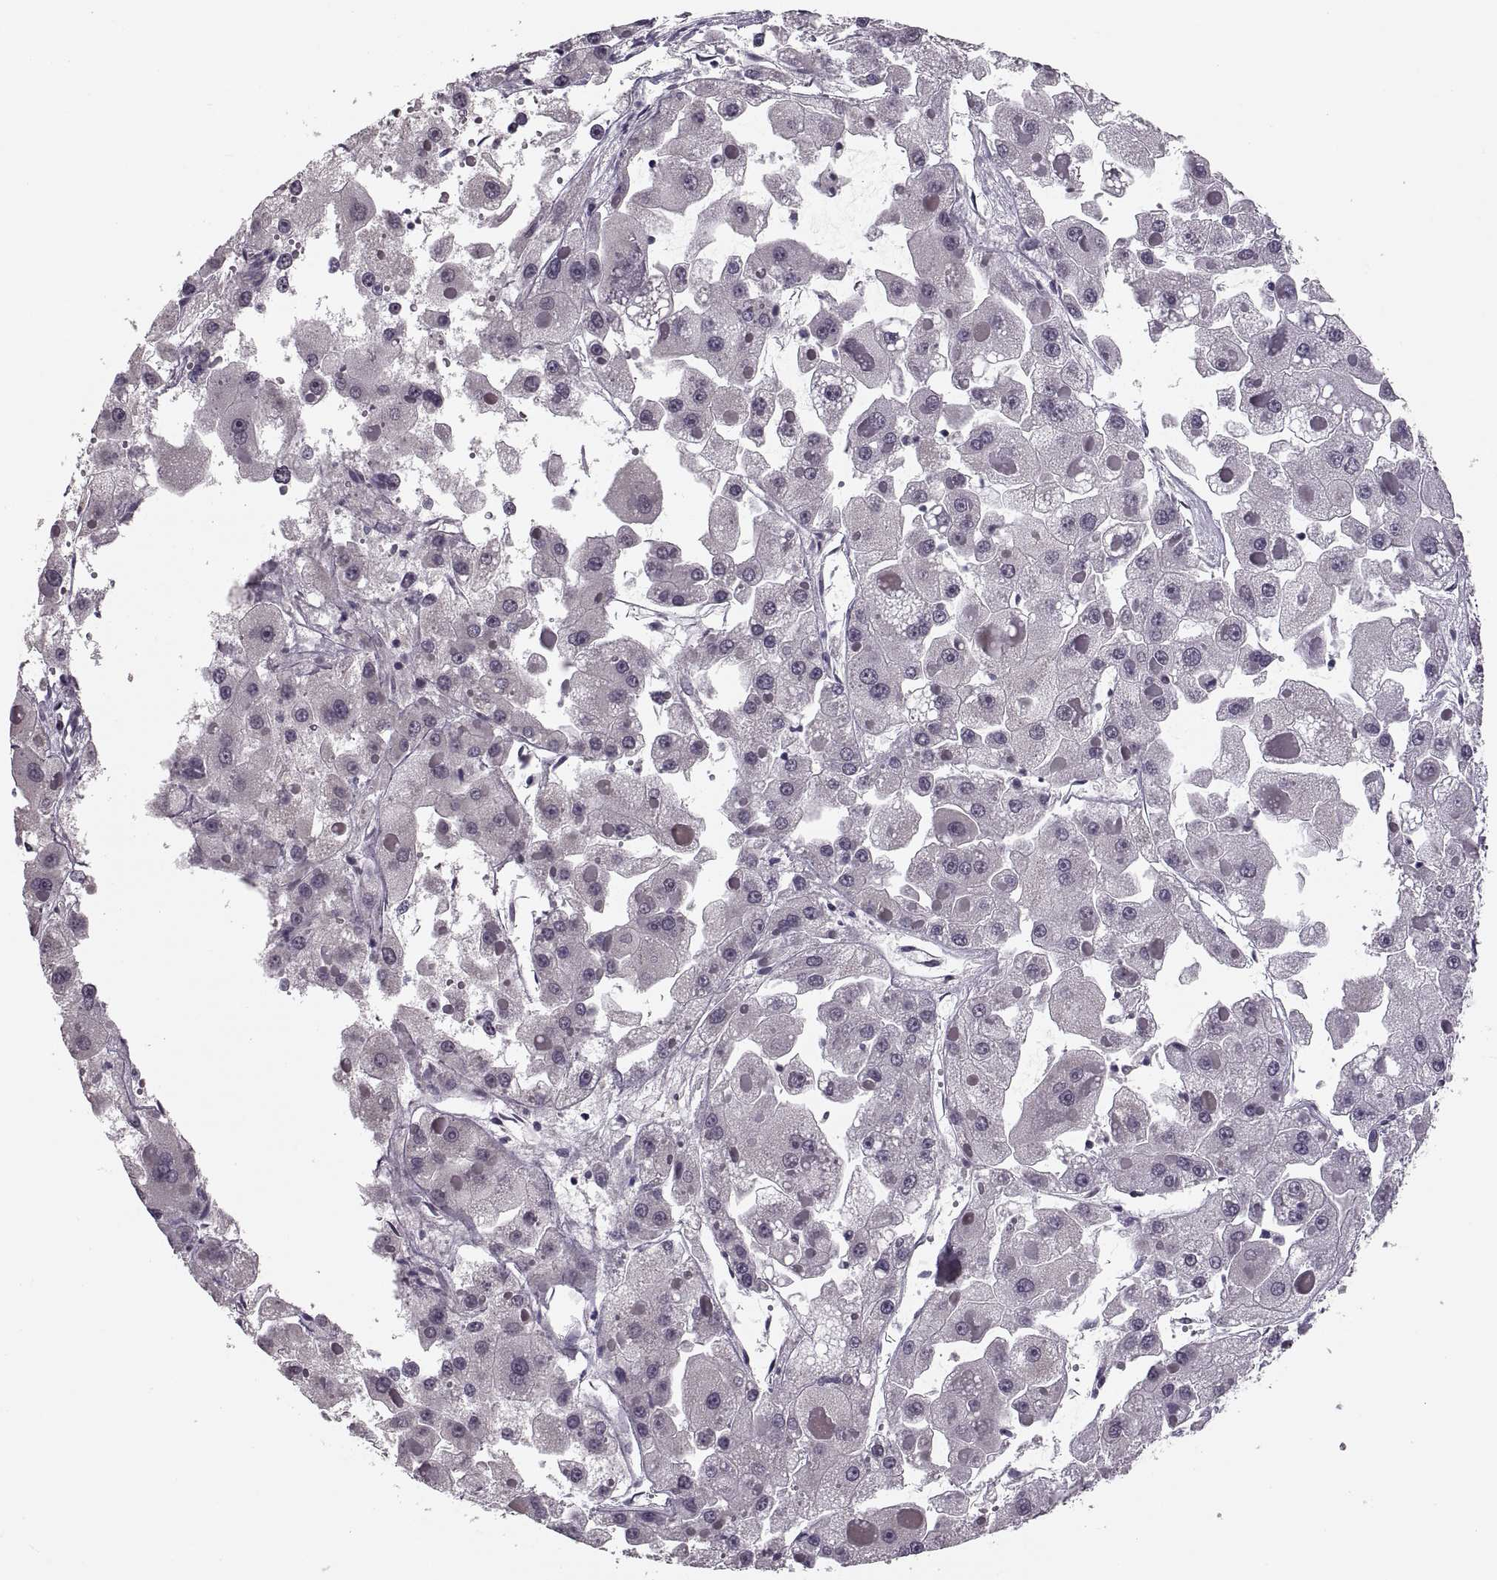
{"staining": {"intensity": "negative", "quantity": "none", "location": "none"}, "tissue": "liver cancer", "cell_type": "Tumor cells", "image_type": "cancer", "snomed": [{"axis": "morphology", "description": "Carcinoma, Hepatocellular, NOS"}, {"axis": "topography", "description": "Liver"}], "caption": "Immunohistochemical staining of liver cancer reveals no significant positivity in tumor cells.", "gene": "PAGE5", "patient": {"sex": "female", "age": 73}}